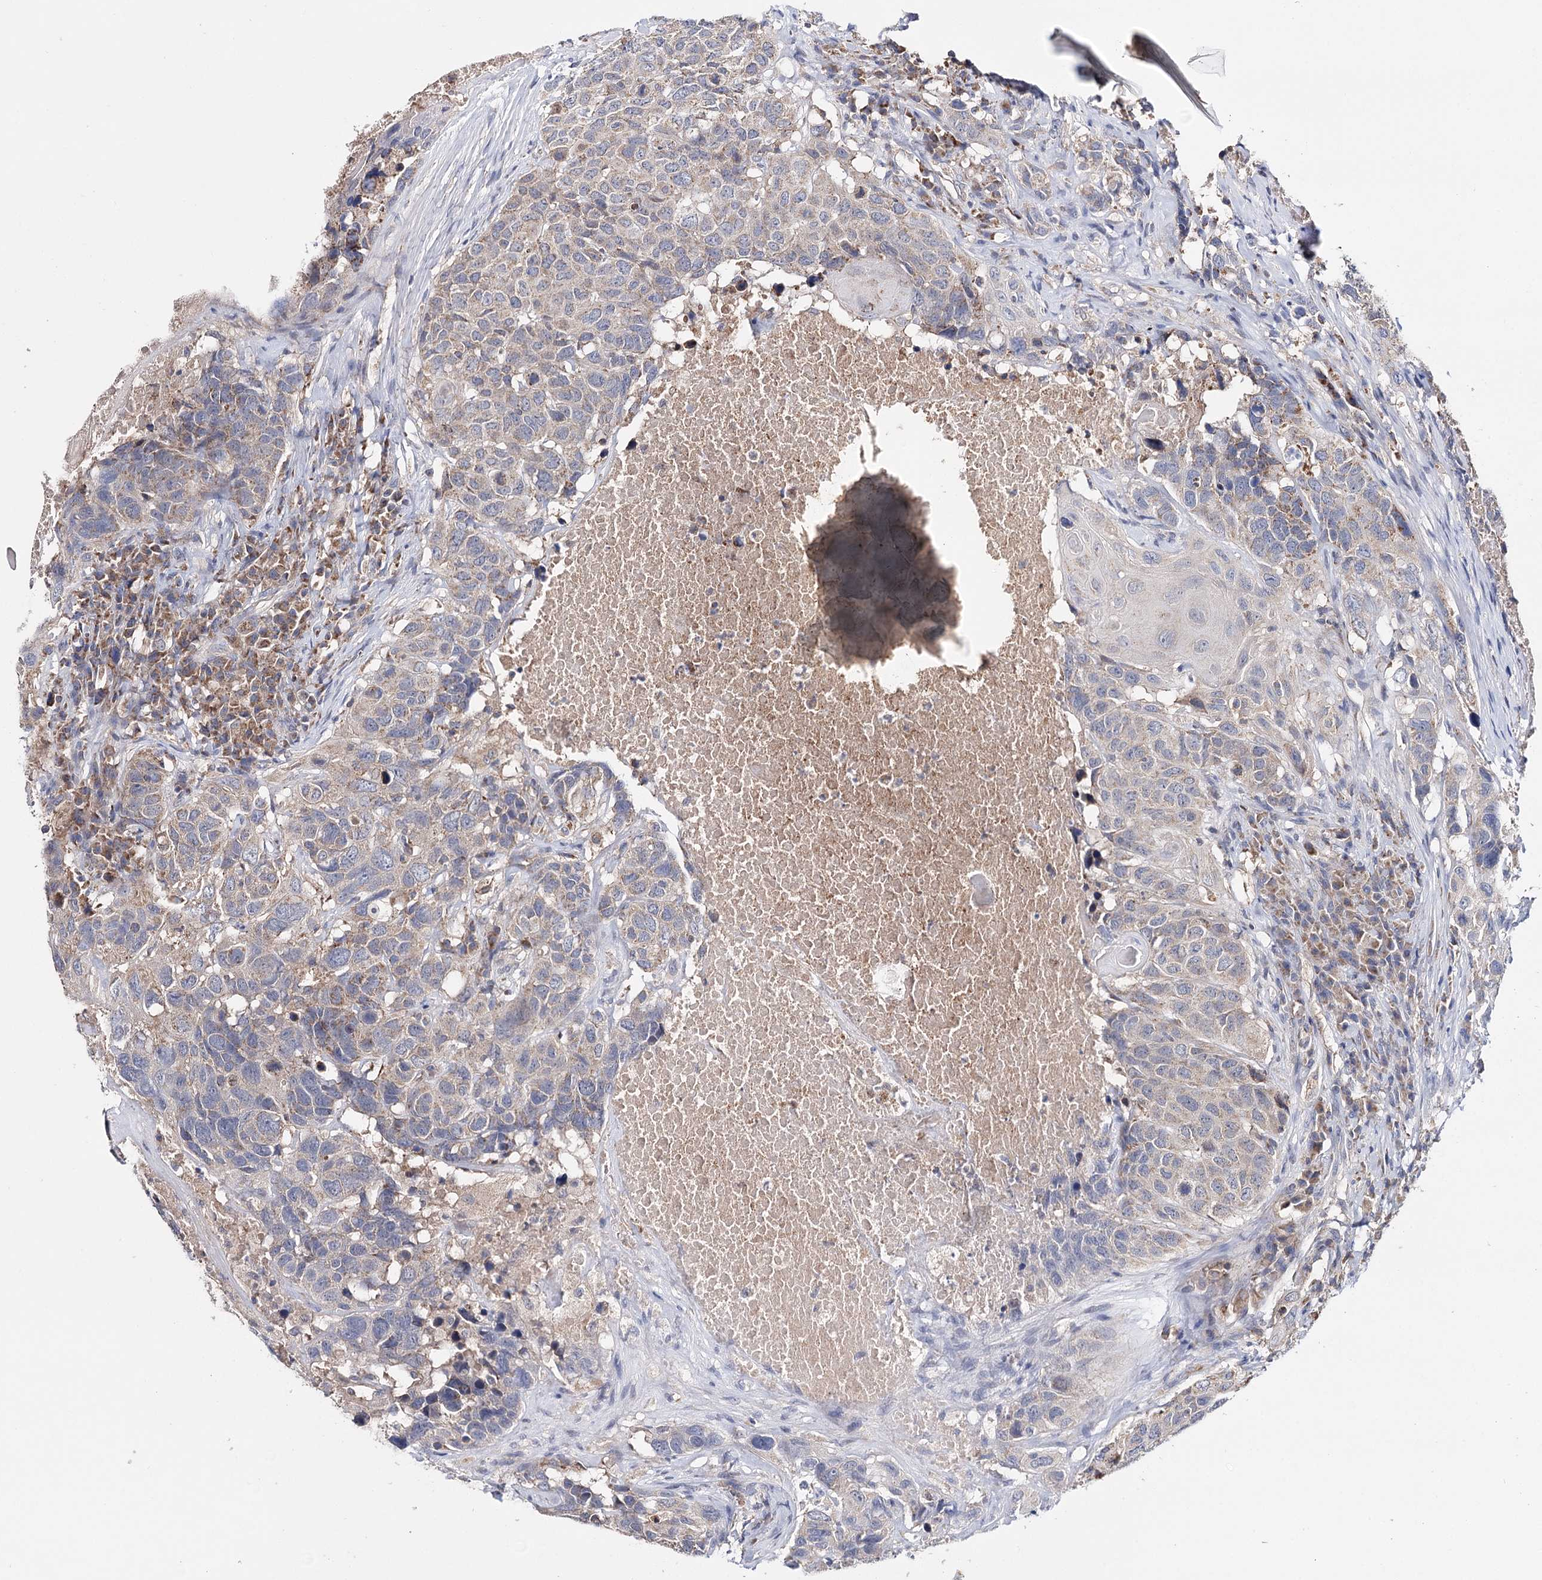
{"staining": {"intensity": "weak", "quantity": "25%-75%", "location": "cytoplasmic/membranous"}, "tissue": "head and neck cancer", "cell_type": "Tumor cells", "image_type": "cancer", "snomed": [{"axis": "morphology", "description": "Squamous cell carcinoma, NOS"}, {"axis": "topography", "description": "Head-Neck"}], "caption": "Head and neck squamous cell carcinoma stained with a brown dye reveals weak cytoplasmic/membranous positive expression in about 25%-75% of tumor cells.", "gene": "CFAP46", "patient": {"sex": "male", "age": 66}}